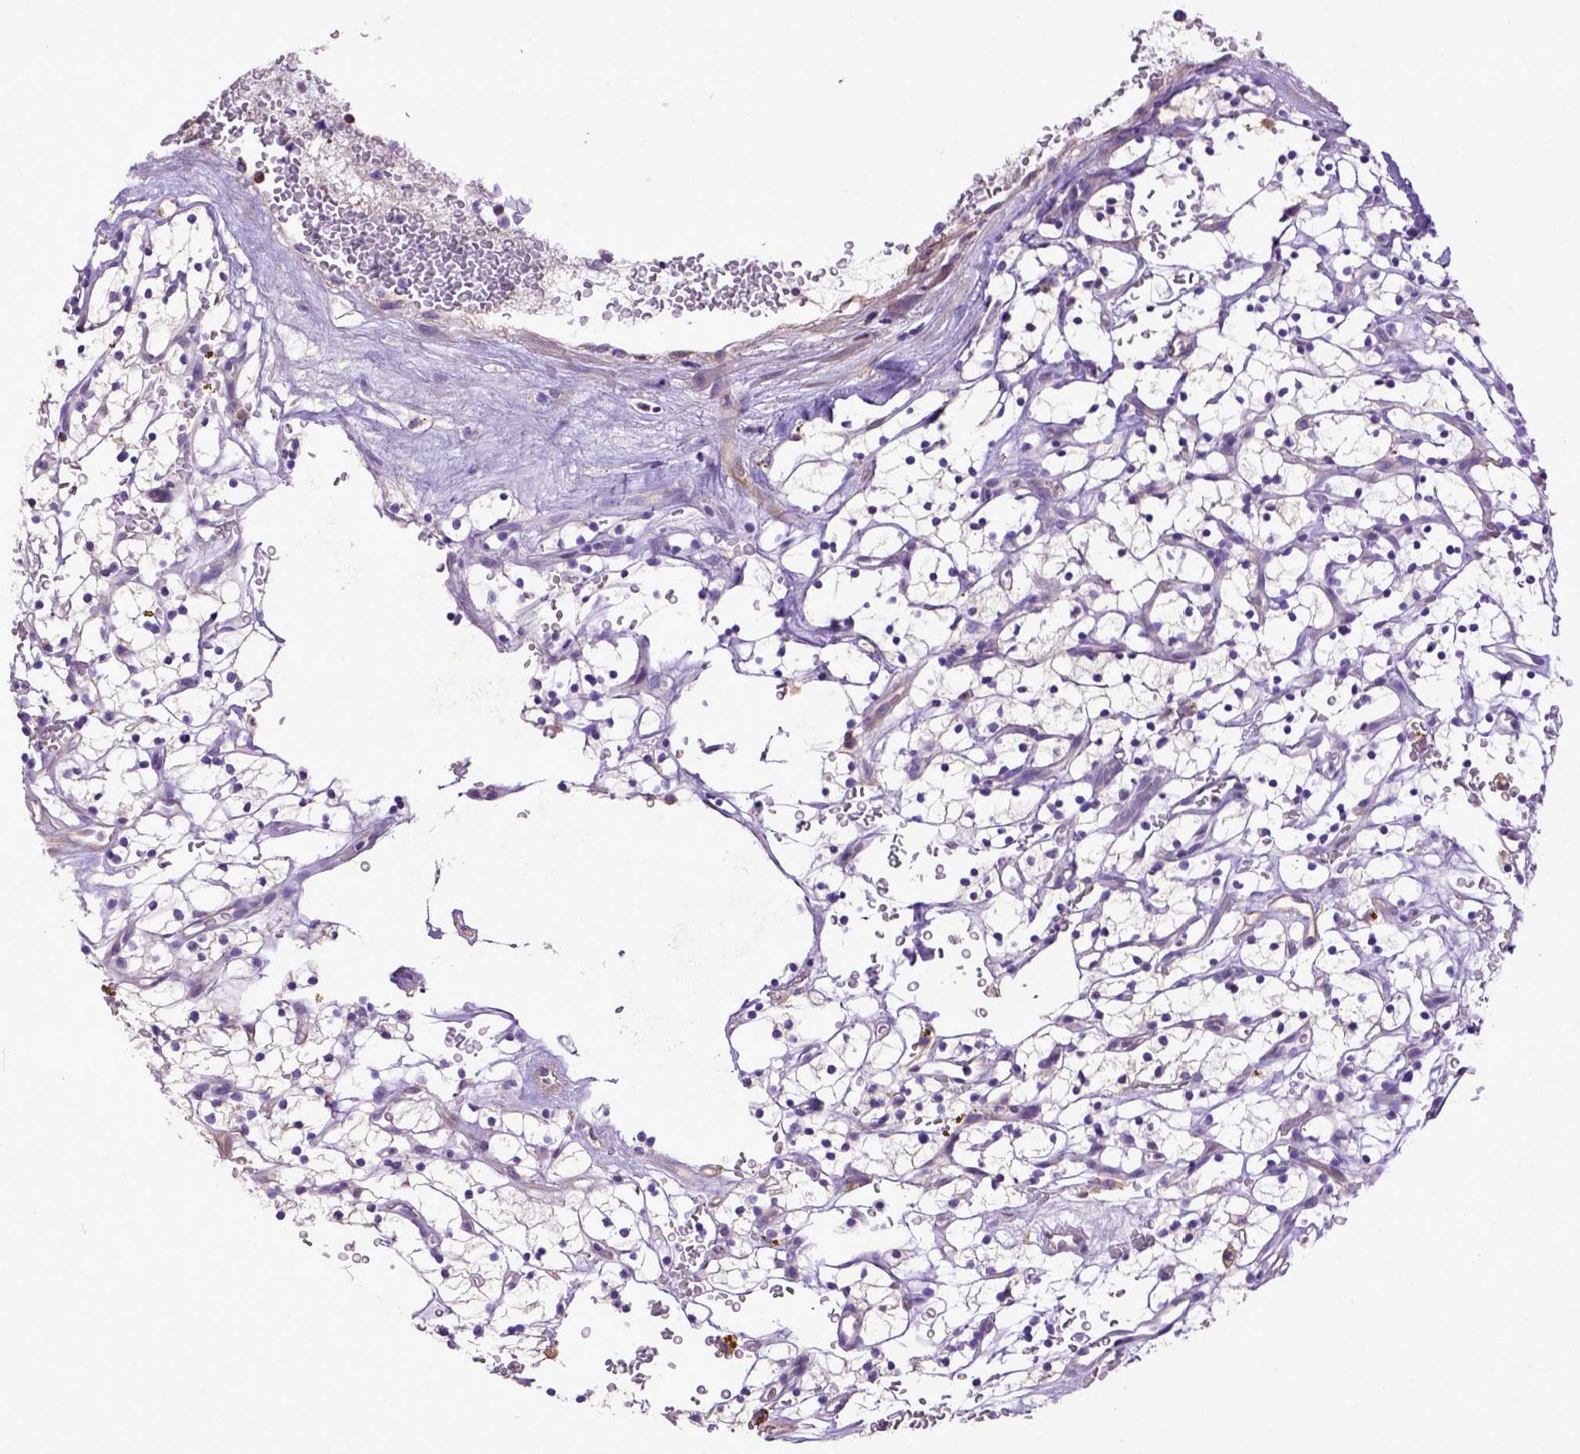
{"staining": {"intensity": "negative", "quantity": "none", "location": "none"}, "tissue": "renal cancer", "cell_type": "Tumor cells", "image_type": "cancer", "snomed": [{"axis": "morphology", "description": "Adenocarcinoma, NOS"}, {"axis": "topography", "description": "Kidney"}], "caption": "Tumor cells show no significant positivity in adenocarcinoma (renal).", "gene": "DEPDC1B", "patient": {"sex": "female", "age": 64}}